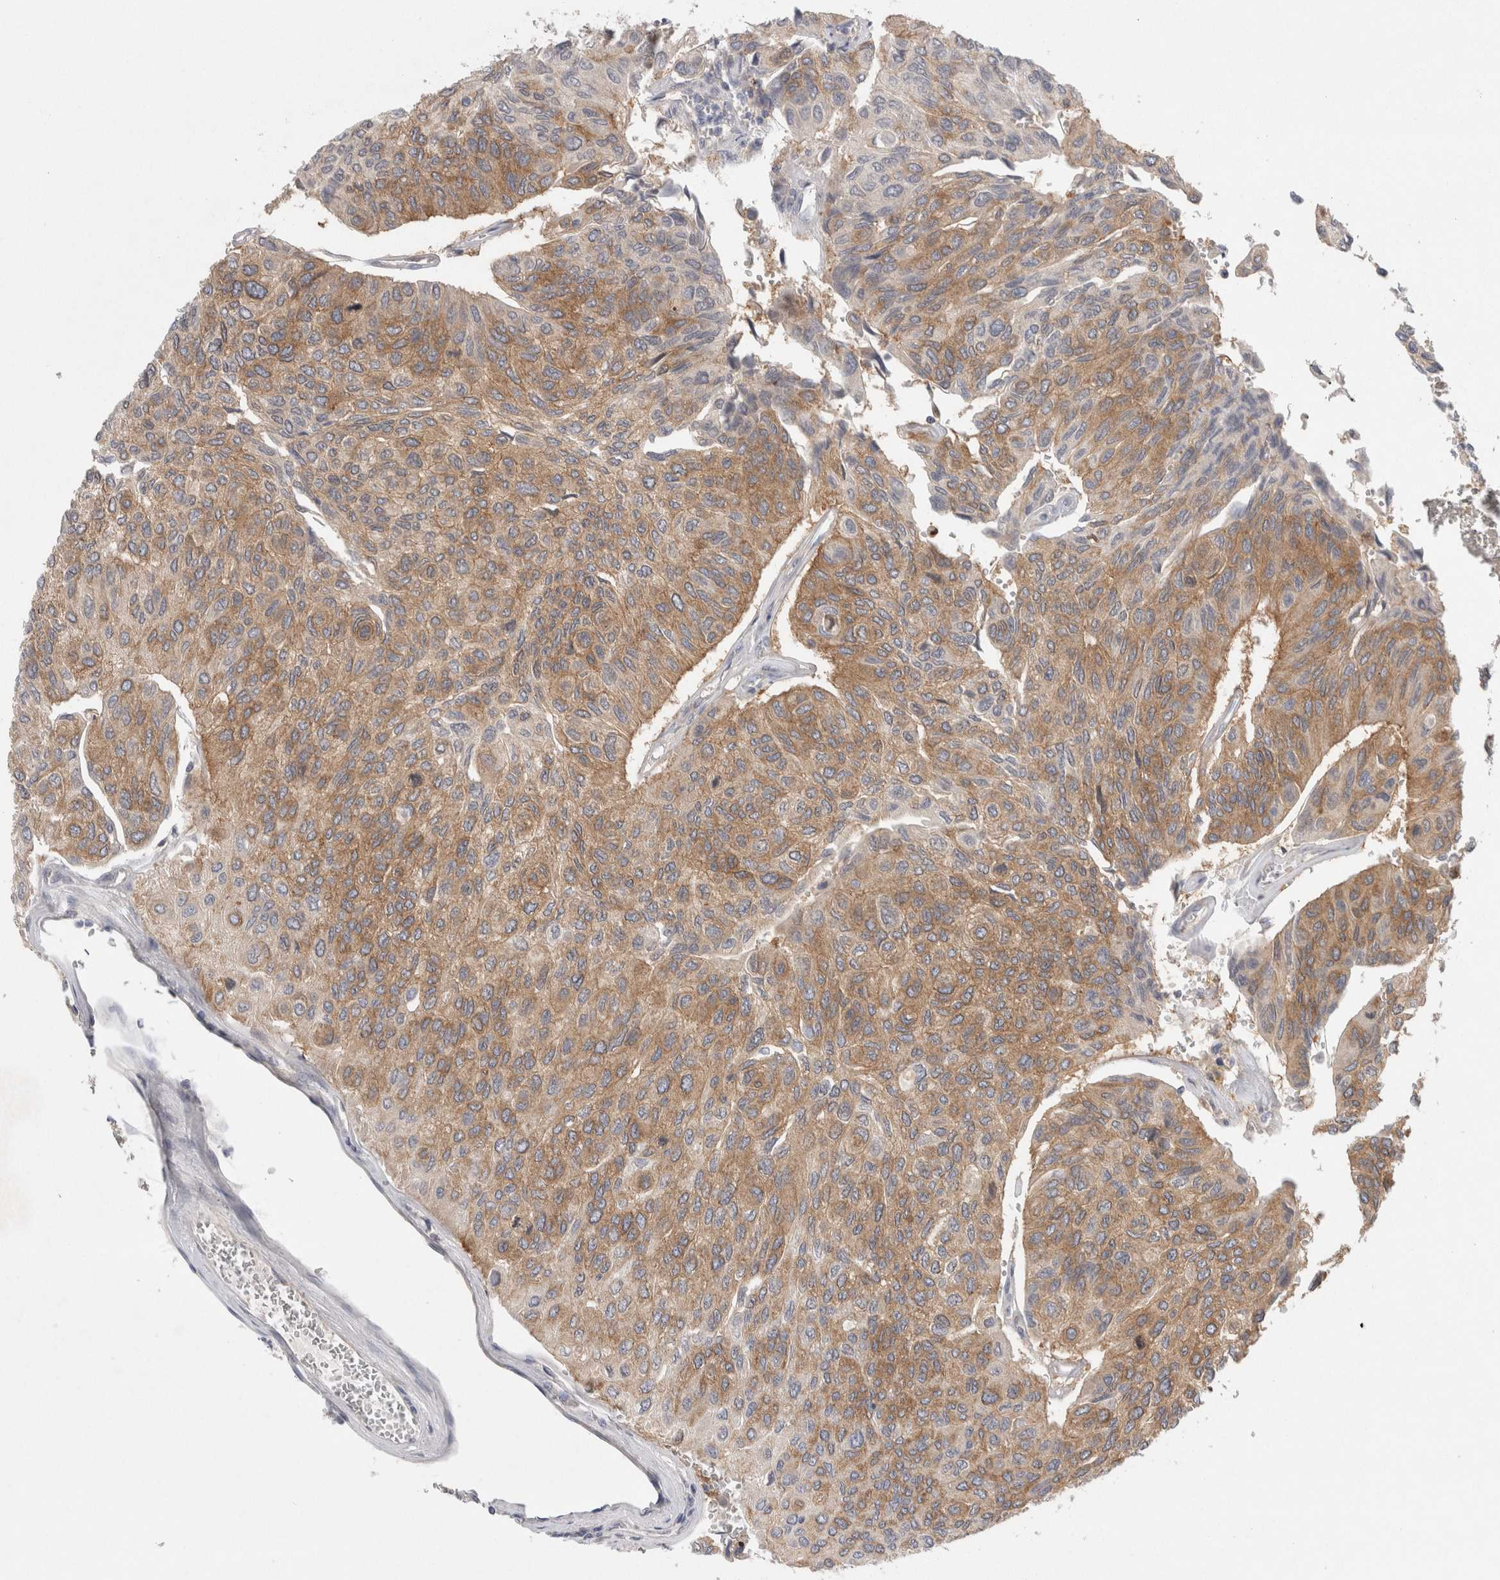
{"staining": {"intensity": "moderate", "quantity": ">75%", "location": "cytoplasmic/membranous"}, "tissue": "urothelial cancer", "cell_type": "Tumor cells", "image_type": "cancer", "snomed": [{"axis": "morphology", "description": "Urothelial carcinoma, High grade"}, {"axis": "topography", "description": "Urinary bladder"}], "caption": "Protein expression analysis of human high-grade urothelial carcinoma reveals moderate cytoplasmic/membranous expression in about >75% of tumor cells.", "gene": "WIPF2", "patient": {"sex": "male", "age": 66}}